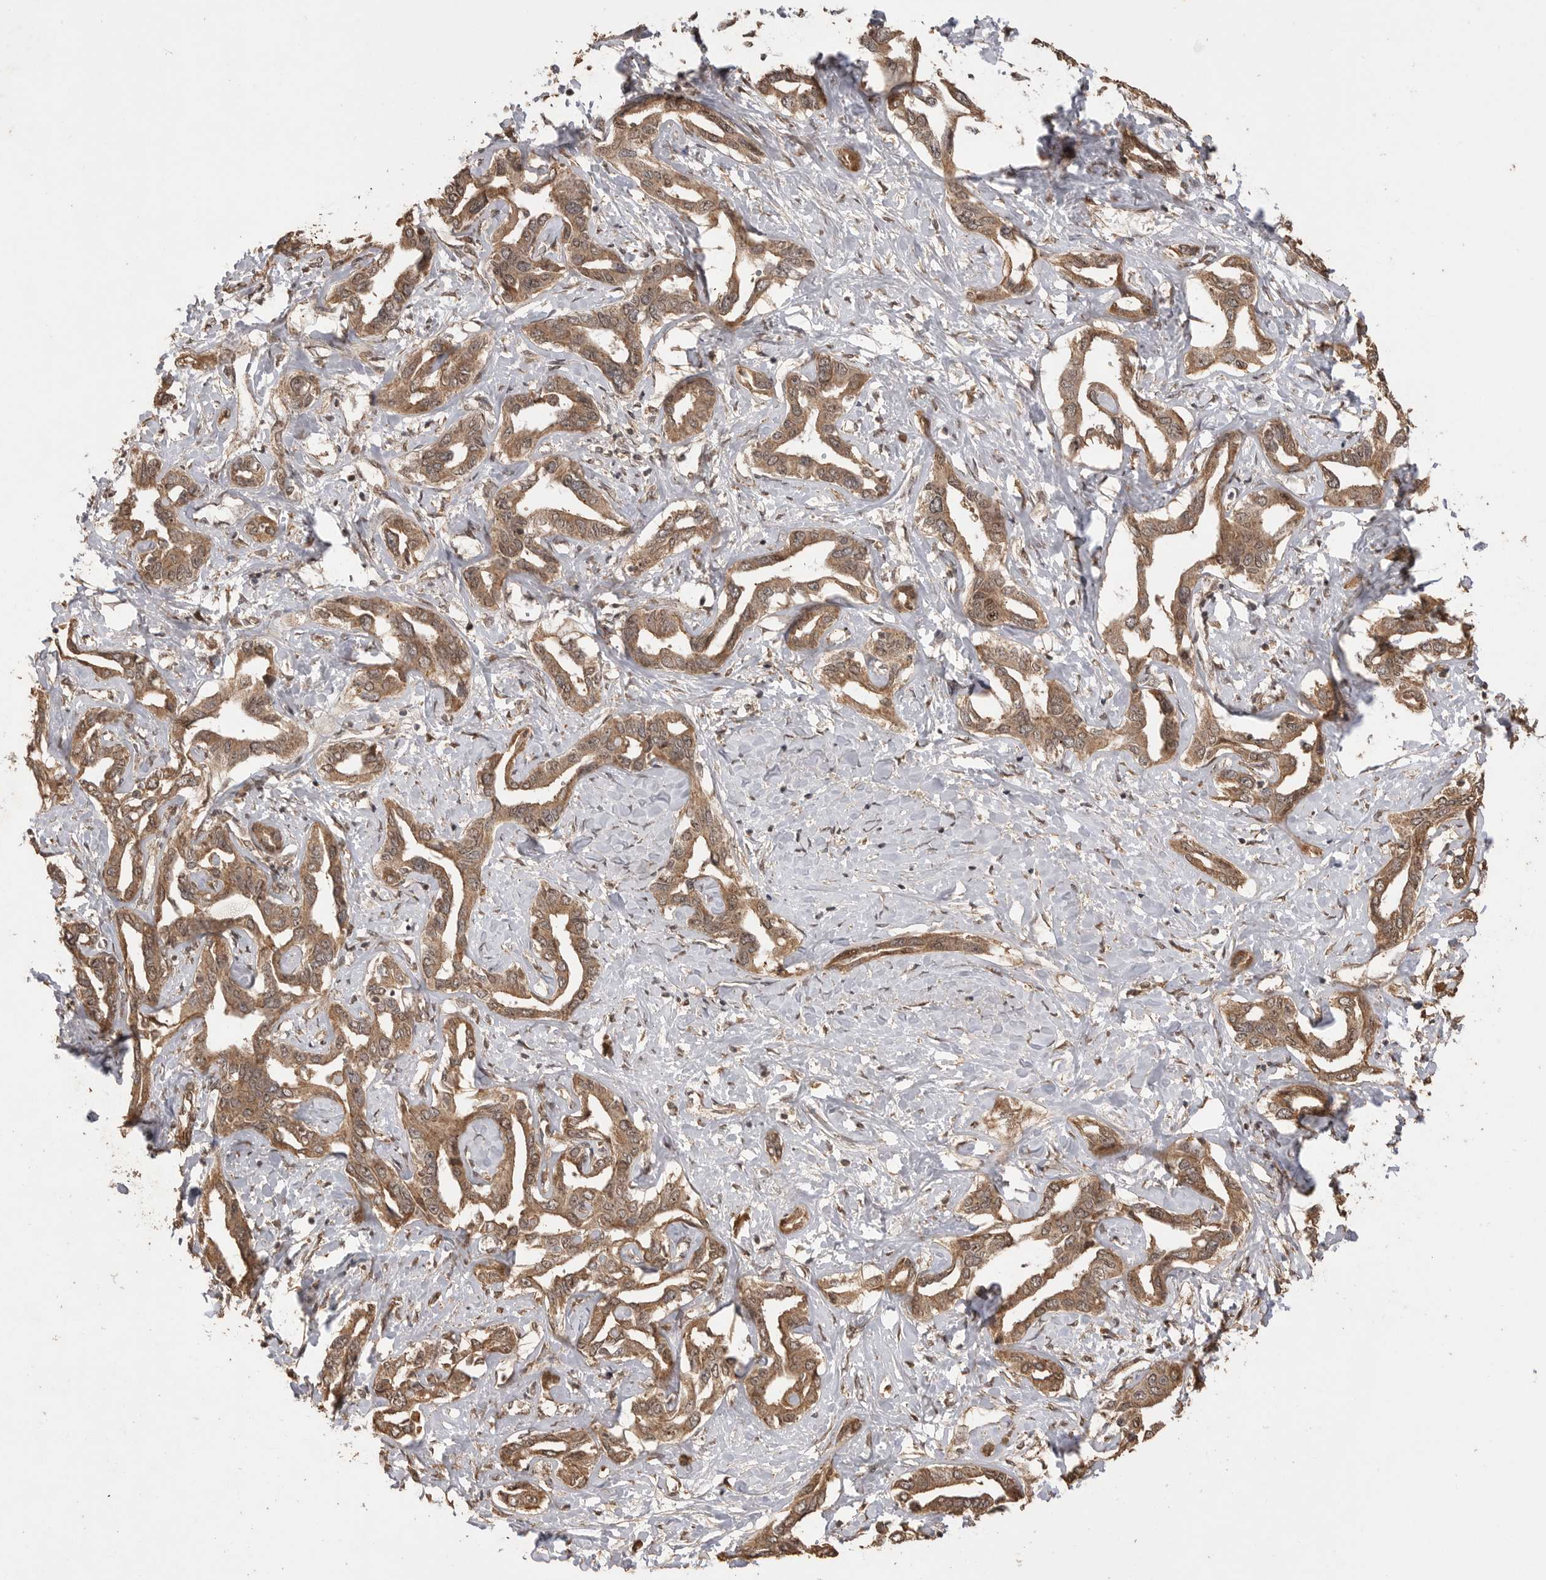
{"staining": {"intensity": "moderate", "quantity": ">75%", "location": "cytoplasmic/membranous"}, "tissue": "liver cancer", "cell_type": "Tumor cells", "image_type": "cancer", "snomed": [{"axis": "morphology", "description": "Cholangiocarcinoma"}, {"axis": "topography", "description": "Liver"}], "caption": "High-magnification brightfield microscopy of cholangiocarcinoma (liver) stained with DAB (3,3'-diaminobenzidine) (brown) and counterstained with hematoxylin (blue). tumor cells exhibit moderate cytoplasmic/membranous staining is appreciated in approximately>75% of cells.", "gene": "BOC", "patient": {"sex": "male", "age": 59}}